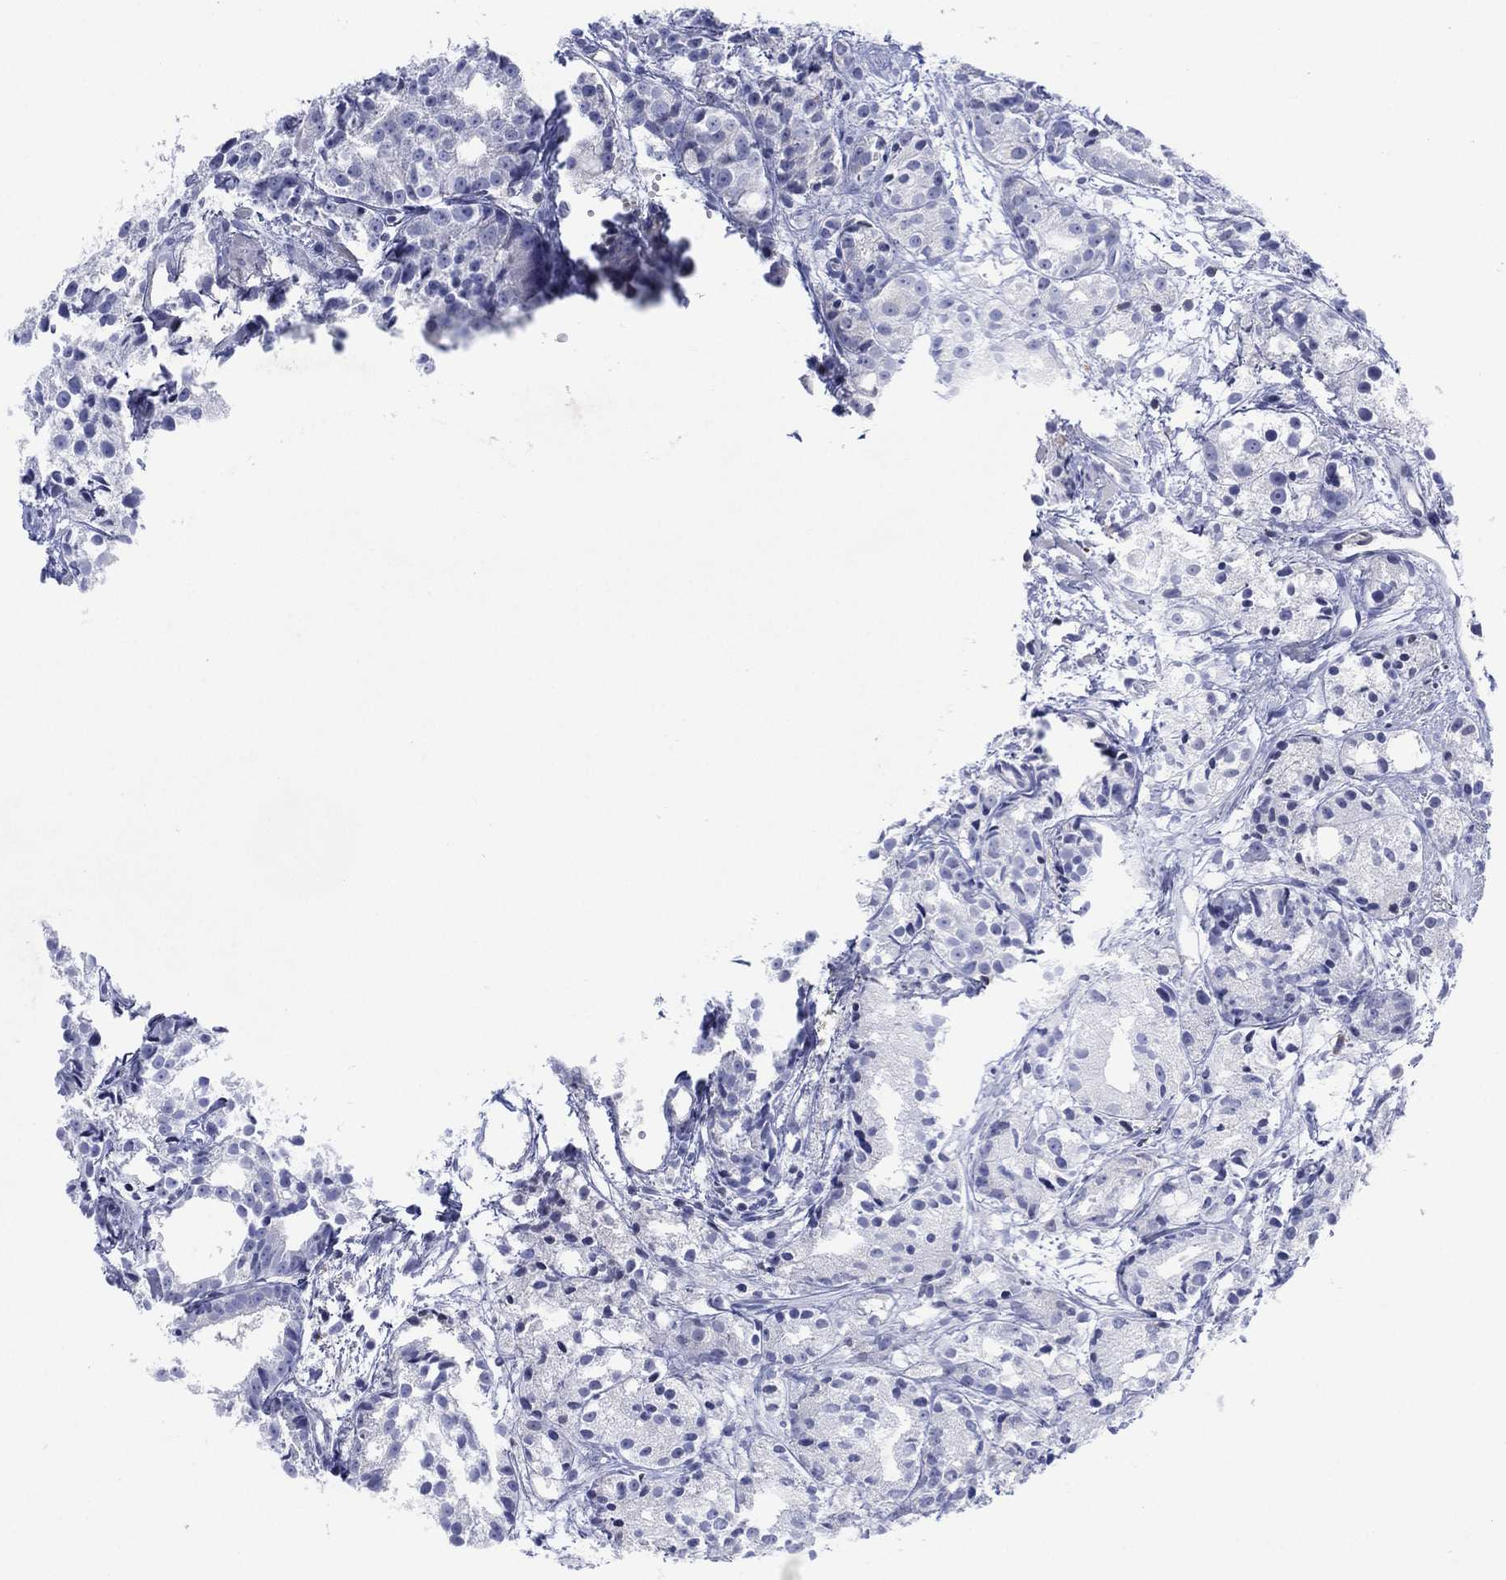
{"staining": {"intensity": "negative", "quantity": "none", "location": "none"}, "tissue": "prostate cancer", "cell_type": "Tumor cells", "image_type": "cancer", "snomed": [{"axis": "morphology", "description": "Adenocarcinoma, Medium grade"}, {"axis": "topography", "description": "Prostate"}], "caption": "Immunohistochemistry (IHC) of prostate medium-grade adenocarcinoma reveals no expression in tumor cells. (Stains: DAB (3,3'-diaminobenzidine) immunohistochemistry with hematoxylin counter stain, Microscopy: brightfield microscopy at high magnification).", "gene": "SEPTIN1", "patient": {"sex": "male", "age": 74}}